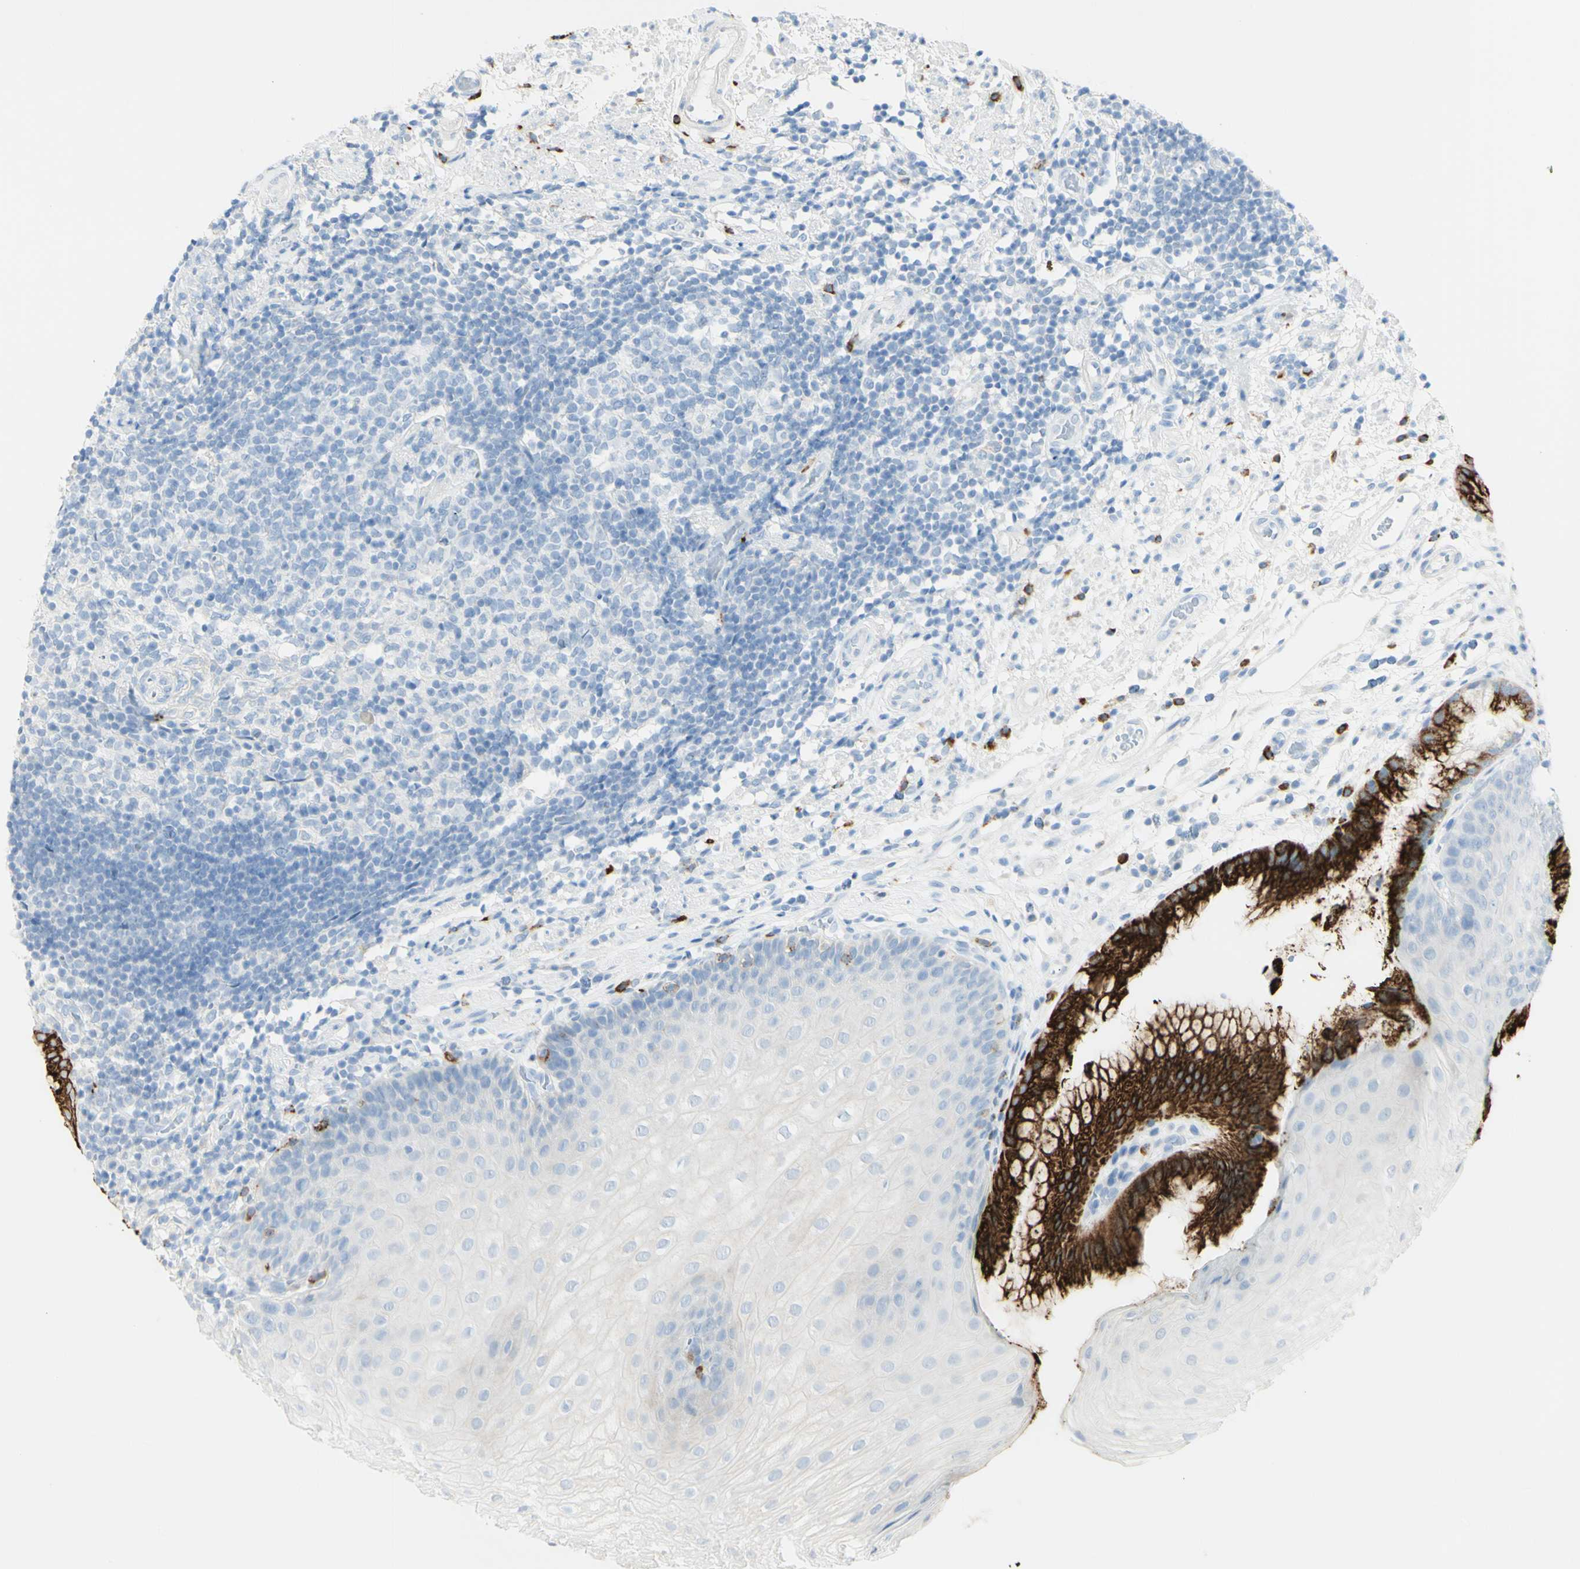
{"staining": {"intensity": "strong", "quantity": "25%-75%", "location": "cytoplasmic/membranous"}, "tissue": "stomach", "cell_type": "Glandular cells", "image_type": "normal", "snomed": [{"axis": "morphology", "description": "Normal tissue, NOS"}, {"axis": "topography", "description": "Stomach, upper"}], "caption": "This is an image of immunohistochemistry (IHC) staining of unremarkable stomach, which shows strong positivity in the cytoplasmic/membranous of glandular cells.", "gene": "LETM1", "patient": {"sex": "male", "age": 72}}